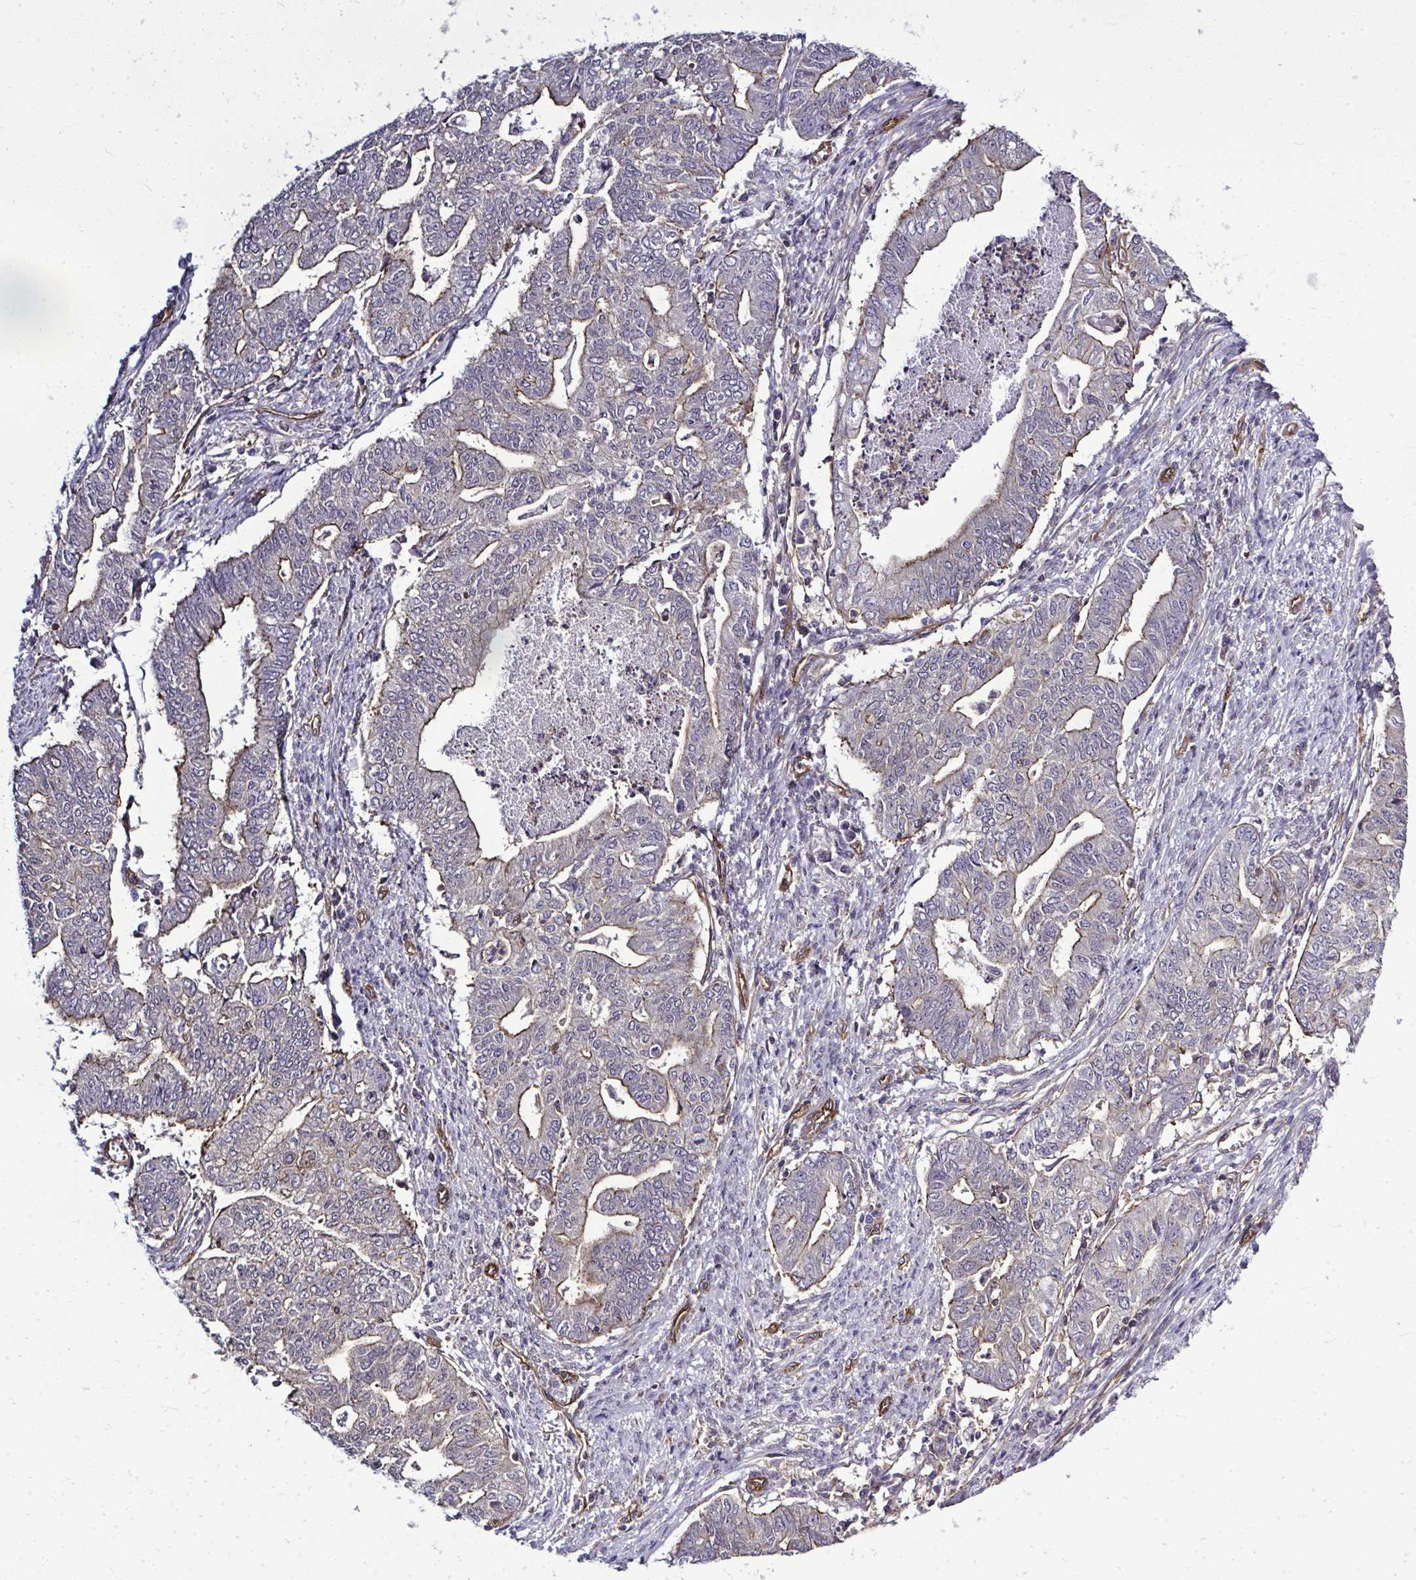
{"staining": {"intensity": "moderate", "quantity": "<25%", "location": "cytoplasmic/membranous"}, "tissue": "endometrial cancer", "cell_type": "Tumor cells", "image_type": "cancer", "snomed": [{"axis": "morphology", "description": "Adenocarcinoma, NOS"}, {"axis": "topography", "description": "Endometrium"}], "caption": "This is an image of immunohistochemistry (IHC) staining of adenocarcinoma (endometrial), which shows moderate staining in the cytoplasmic/membranous of tumor cells.", "gene": "FUT10", "patient": {"sex": "female", "age": 79}}